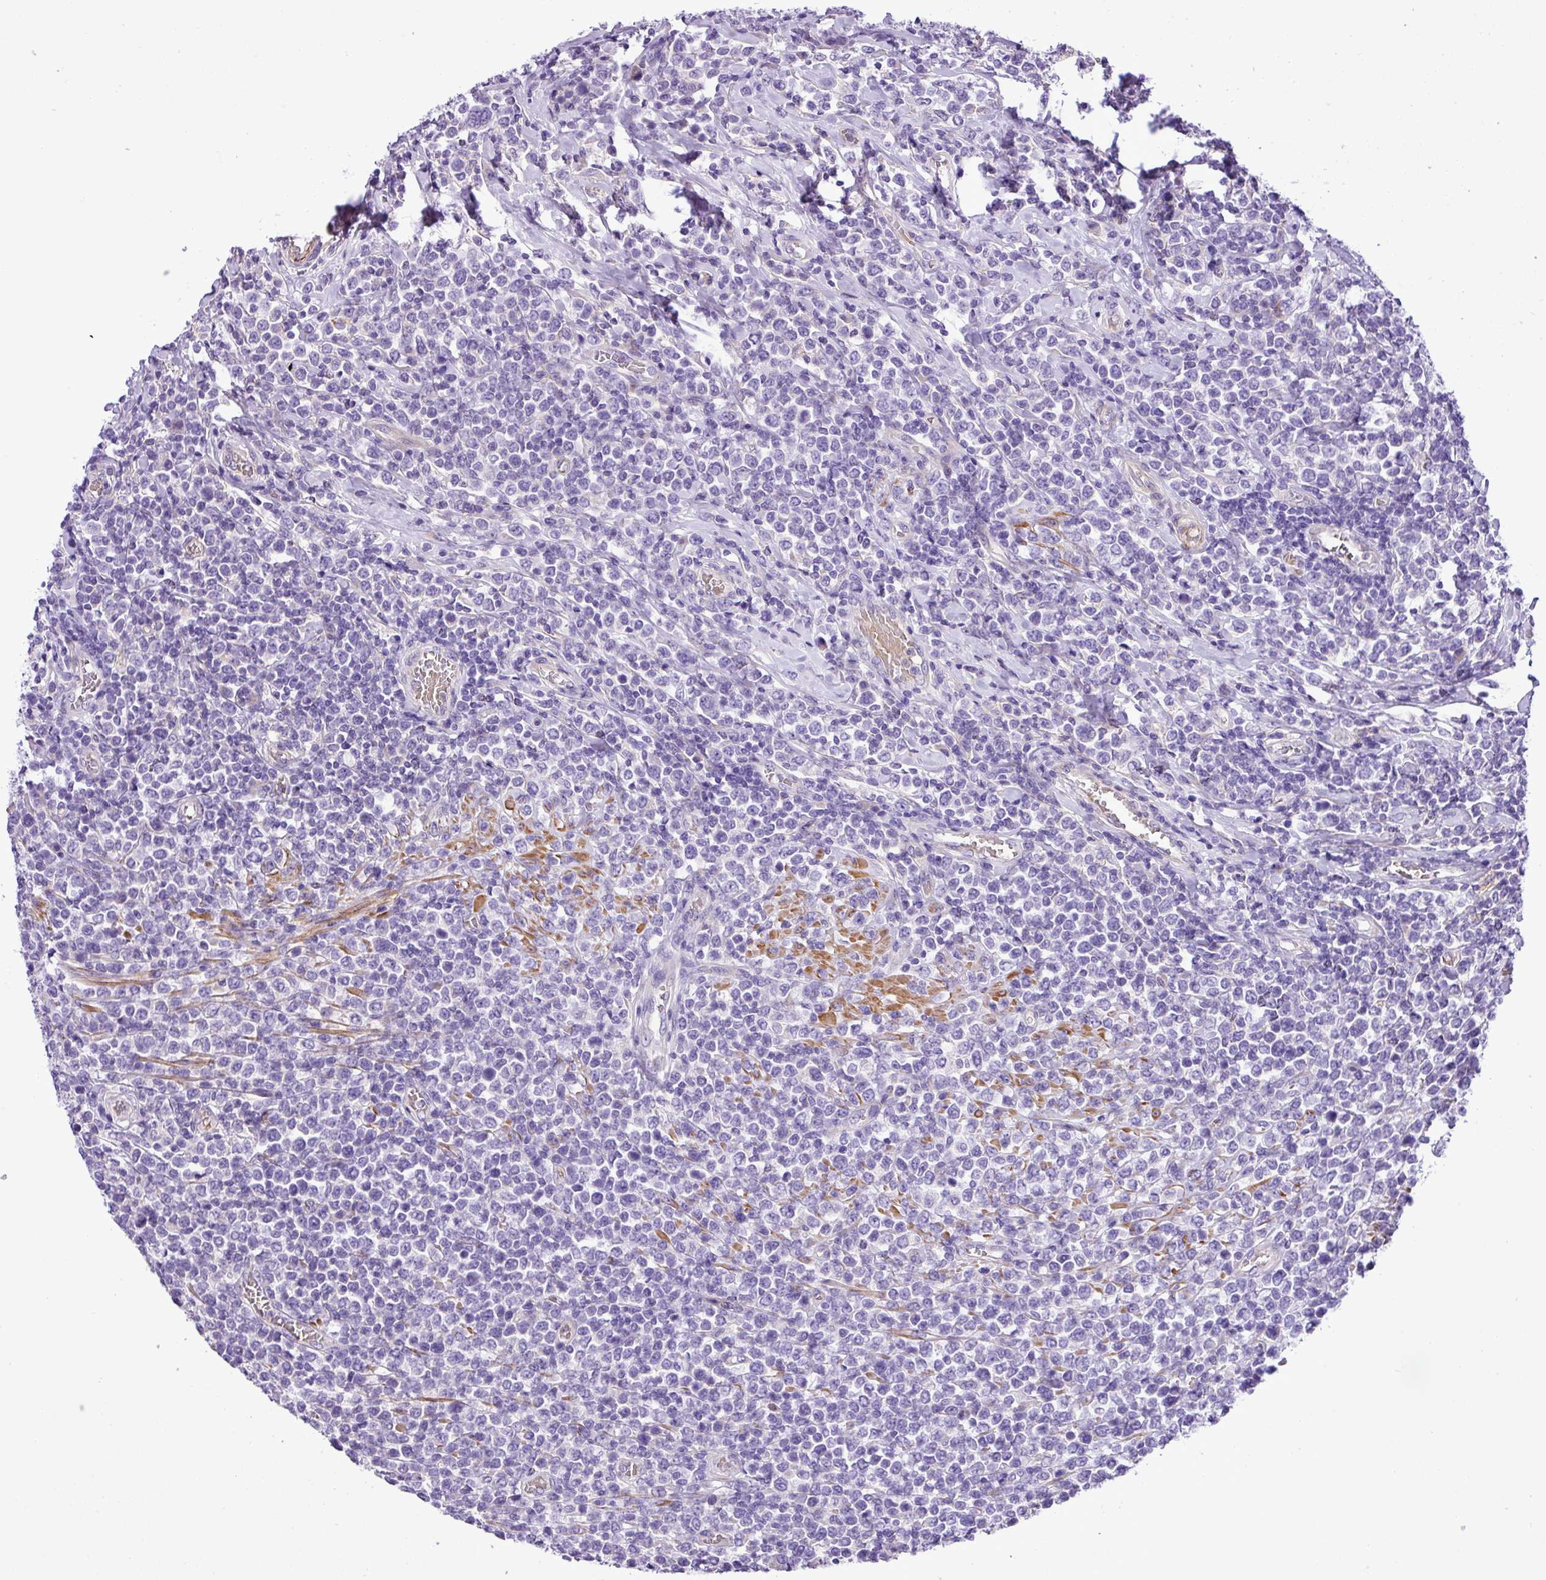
{"staining": {"intensity": "negative", "quantity": "none", "location": "none"}, "tissue": "lymphoma", "cell_type": "Tumor cells", "image_type": "cancer", "snomed": [{"axis": "morphology", "description": "Malignant lymphoma, non-Hodgkin's type, High grade"}, {"axis": "topography", "description": "Soft tissue"}], "caption": "Immunohistochemical staining of high-grade malignant lymphoma, non-Hodgkin's type displays no significant staining in tumor cells. (IHC, brightfield microscopy, high magnification).", "gene": "C11orf91", "patient": {"sex": "female", "age": 56}}